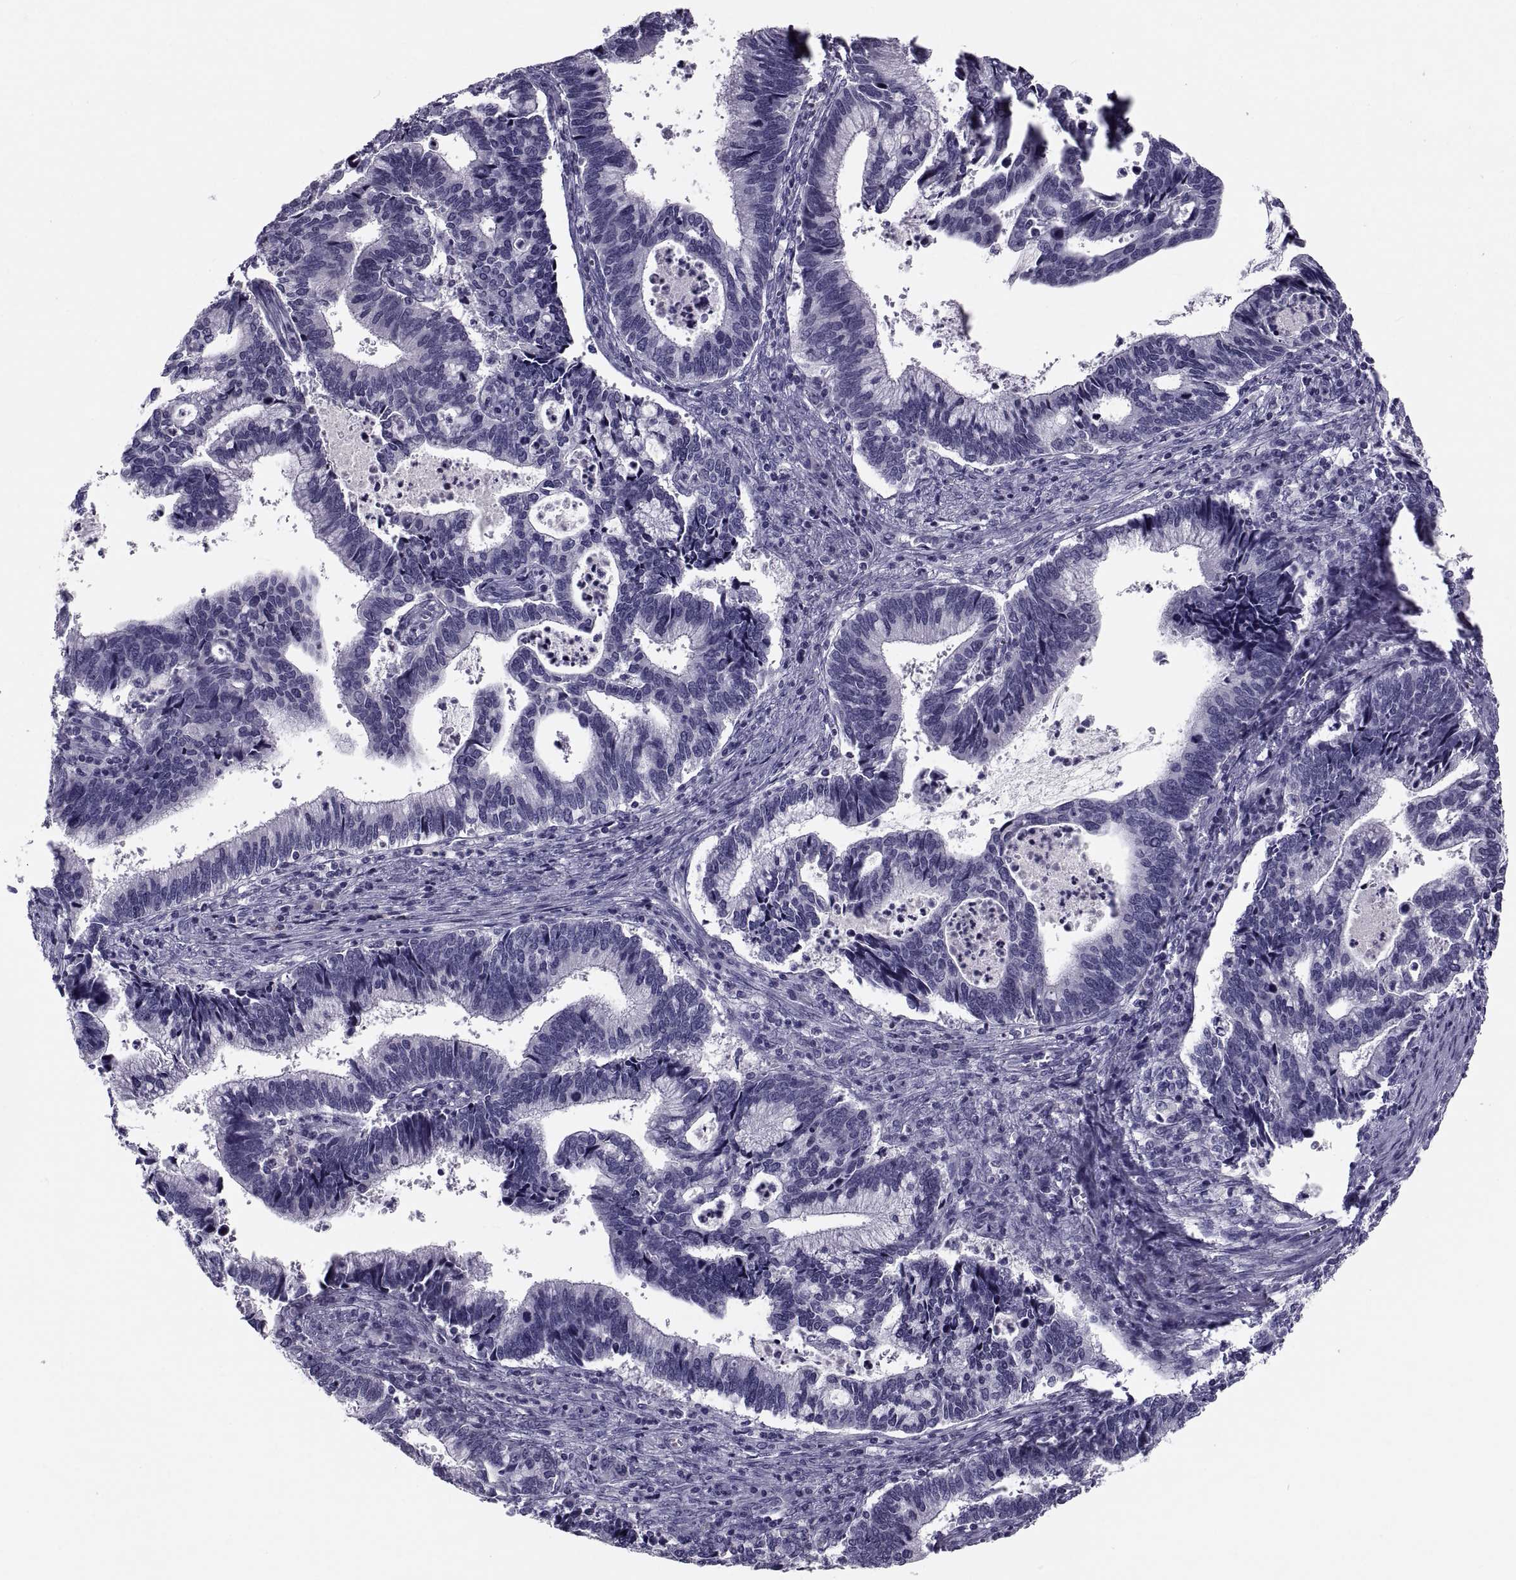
{"staining": {"intensity": "negative", "quantity": "none", "location": "none"}, "tissue": "cervical cancer", "cell_type": "Tumor cells", "image_type": "cancer", "snomed": [{"axis": "morphology", "description": "Adenocarcinoma, NOS"}, {"axis": "topography", "description": "Cervix"}], "caption": "DAB (3,3'-diaminobenzidine) immunohistochemical staining of cervical adenocarcinoma displays no significant expression in tumor cells. (IHC, brightfield microscopy, high magnification).", "gene": "PDZRN4", "patient": {"sex": "female", "age": 42}}